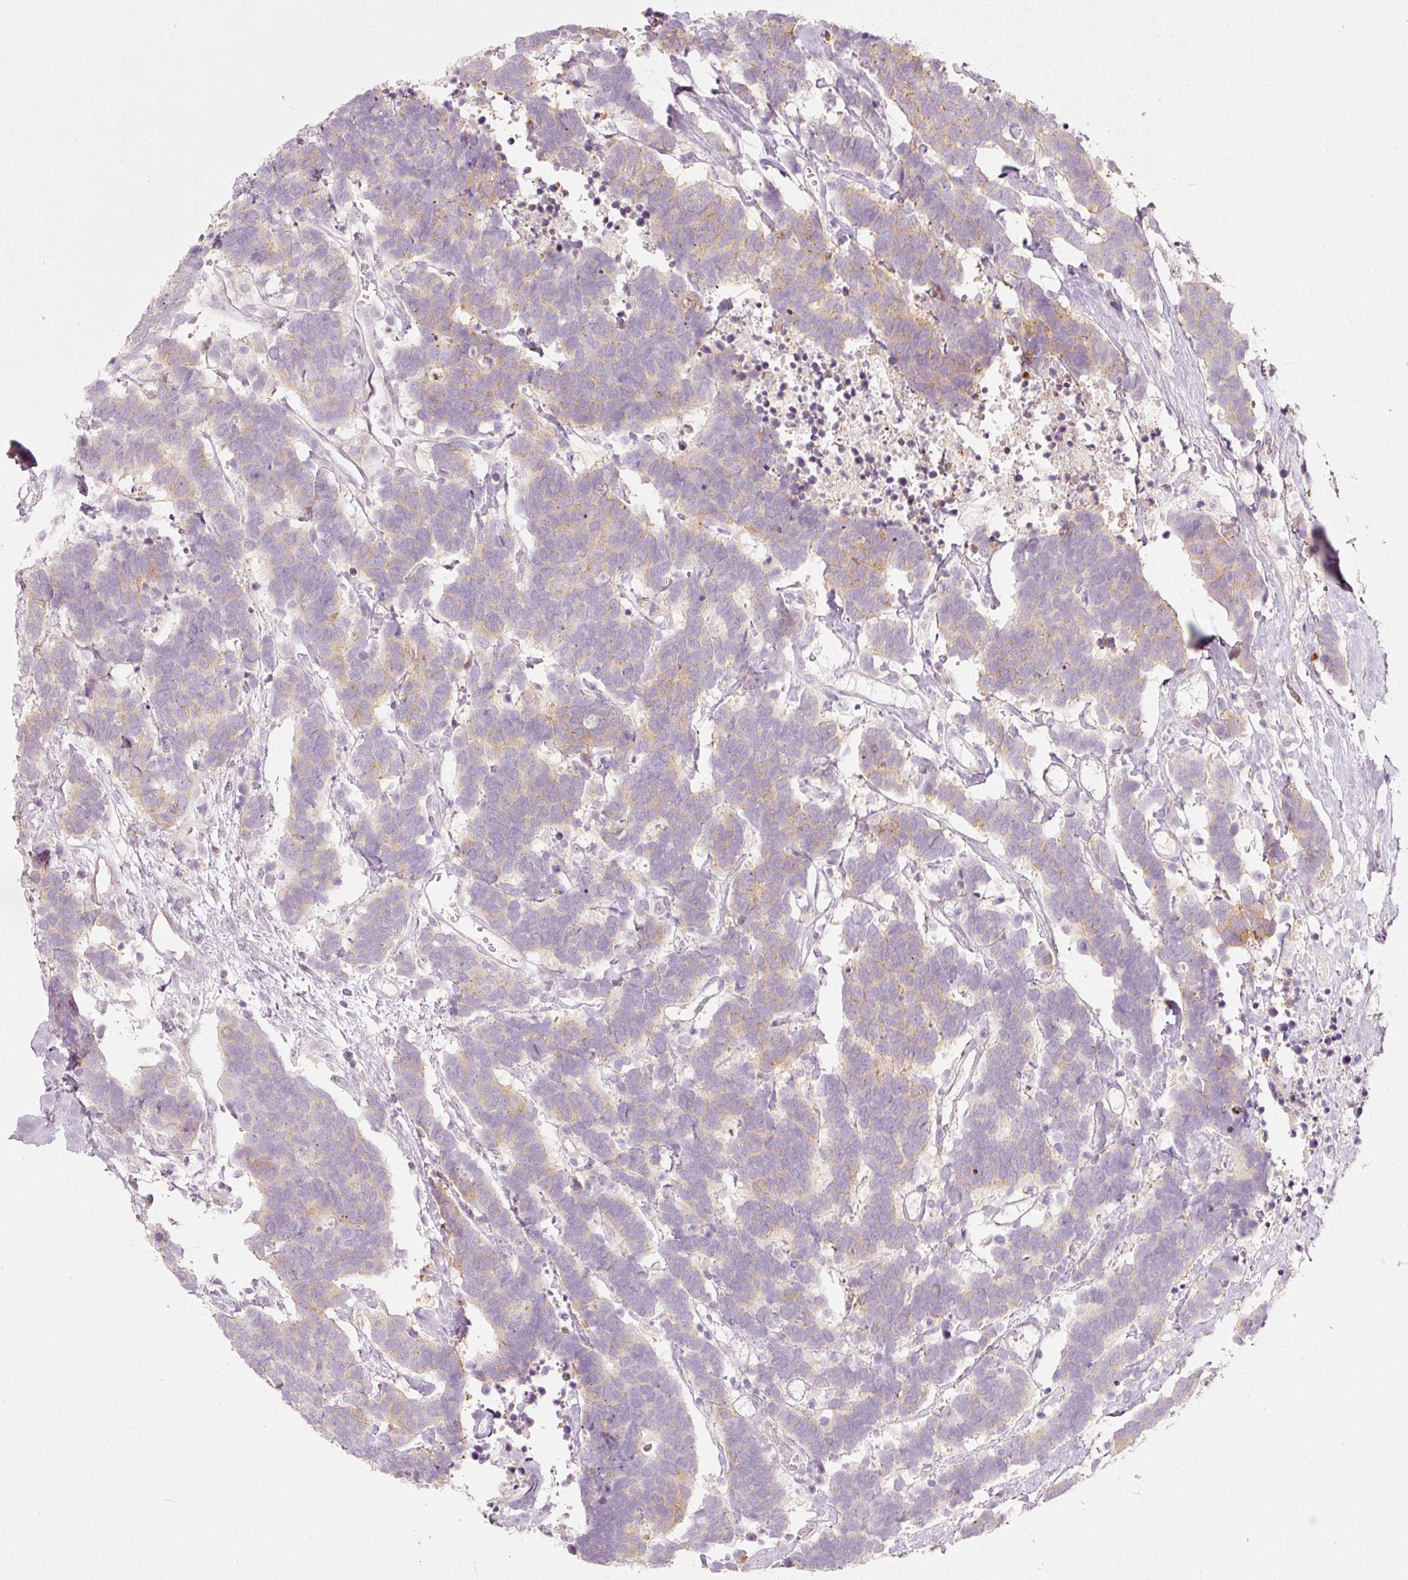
{"staining": {"intensity": "weak", "quantity": "25%-75%", "location": "cytoplasmic/membranous"}, "tissue": "carcinoid", "cell_type": "Tumor cells", "image_type": "cancer", "snomed": [{"axis": "morphology", "description": "Carcinoma, NOS"}, {"axis": "morphology", "description": "Carcinoid, malignant, NOS"}, {"axis": "topography", "description": "Urinary bladder"}], "caption": "Immunohistochemistry (IHC) staining of carcinoma, which exhibits low levels of weak cytoplasmic/membranous positivity in about 25%-75% of tumor cells indicating weak cytoplasmic/membranous protein expression. The staining was performed using DAB (brown) for protein detection and nuclei were counterstained in hematoxylin (blue).", "gene": "SLC20A1", "patient": {"sex": "male", "age": 57}}